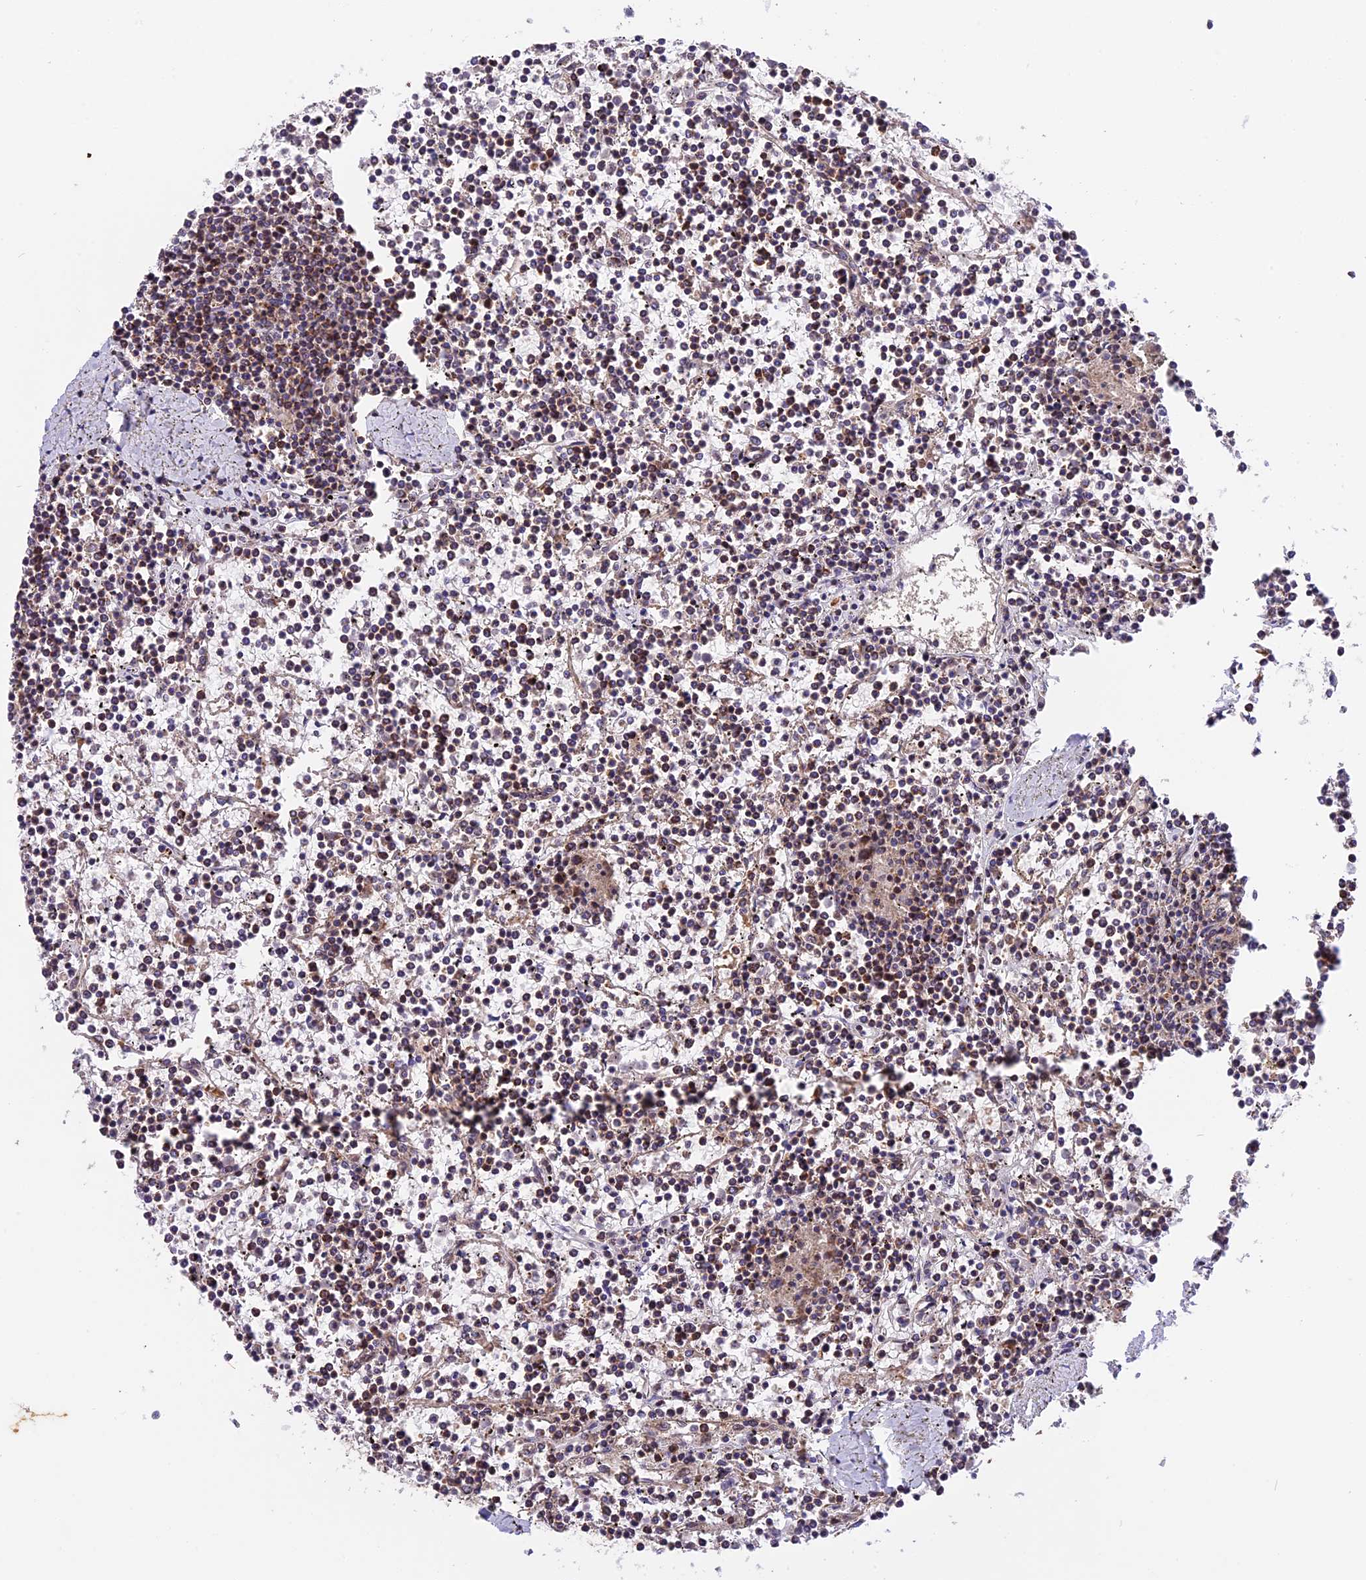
{"staining": {"intensity": "moderate", "quantity": "25%-75%", "location": "cytoplasmic/membranous"}, "tissue": "lymphoma", "cell_type": "Tumor cells", "image_type": "cancer", "snomed": [{"axis": "morphology", "description": "Malignant lymphoma, non-Hodgkin's type, Low grade"}, {"axis": "topography", "description": "Spleen"}], "caption": "This photomicrograph demonstrates immunohistochemistry (IHC) staining of lymphoma, with medium moderate cytoplasmic/membranous expression in approximately 25%-75% of tumor cells.", "gene": "RERGL", "patient": {"sex": "female", "age": 19}}